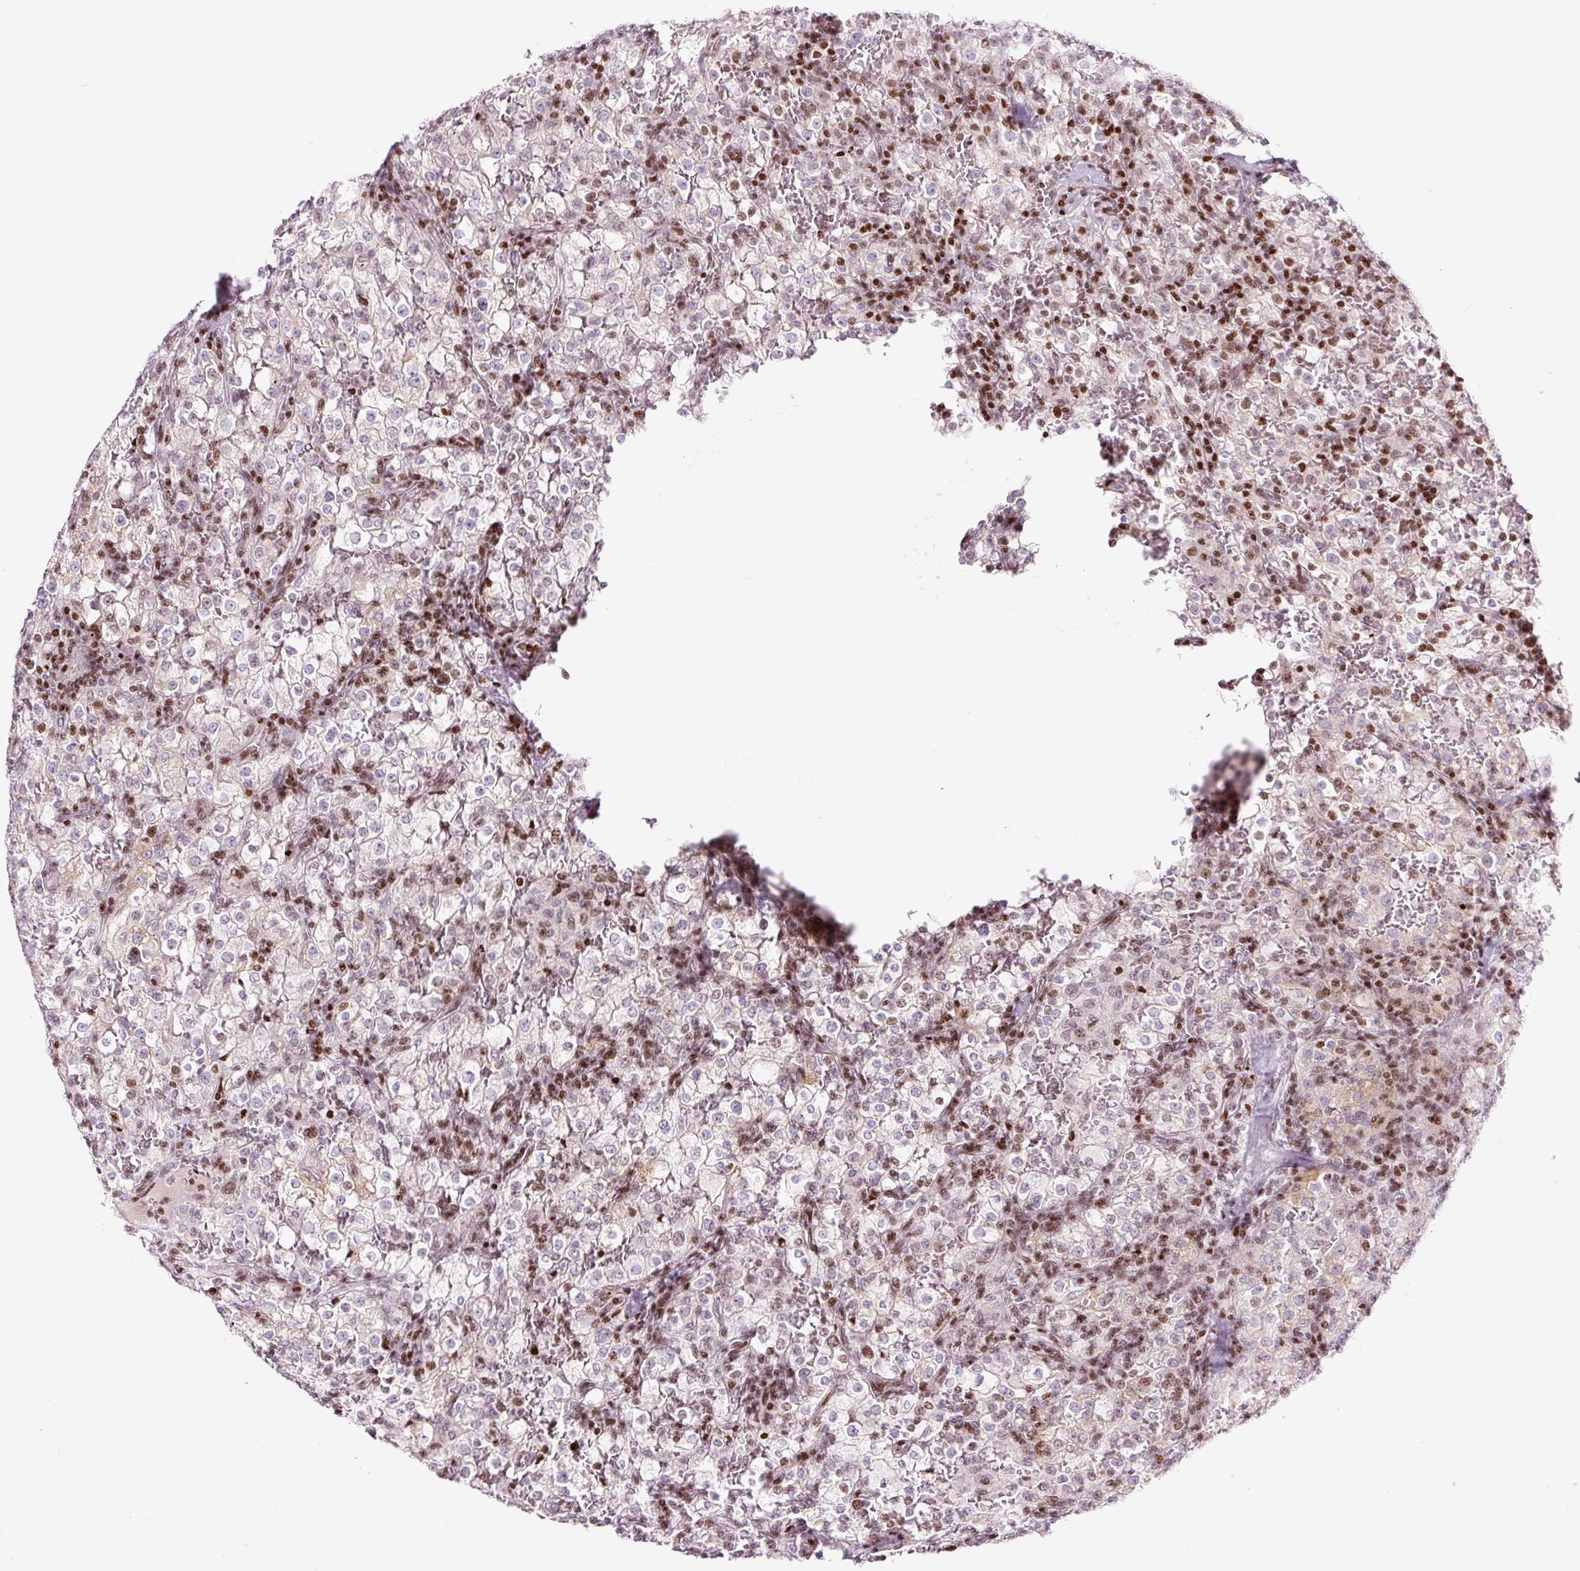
{"staining": {"intensity": "moderate", "quantity": "<25%", "location": "nuclear"}, "tissue": "renal cancer", "cell_type": "Tumor cells", "image_type": "cancer", "snomed": [{"axis": "morphology", "description": "Adenocarcinoma, NOS"}, {"axis": "topography", "description": "Kidney"}], "caption": "DAB immunohistochemical staining of human renal adenocarcinoma exhibits moderate nuclear protein expression in about <25% of tumor cells. The protein is stained brown, and the nuclei are stained in blue (DAB IHC with brightfield microscopy, high magnification).", "gene": "TMEM177", "patient": {"sex": "female", "age": 74}}